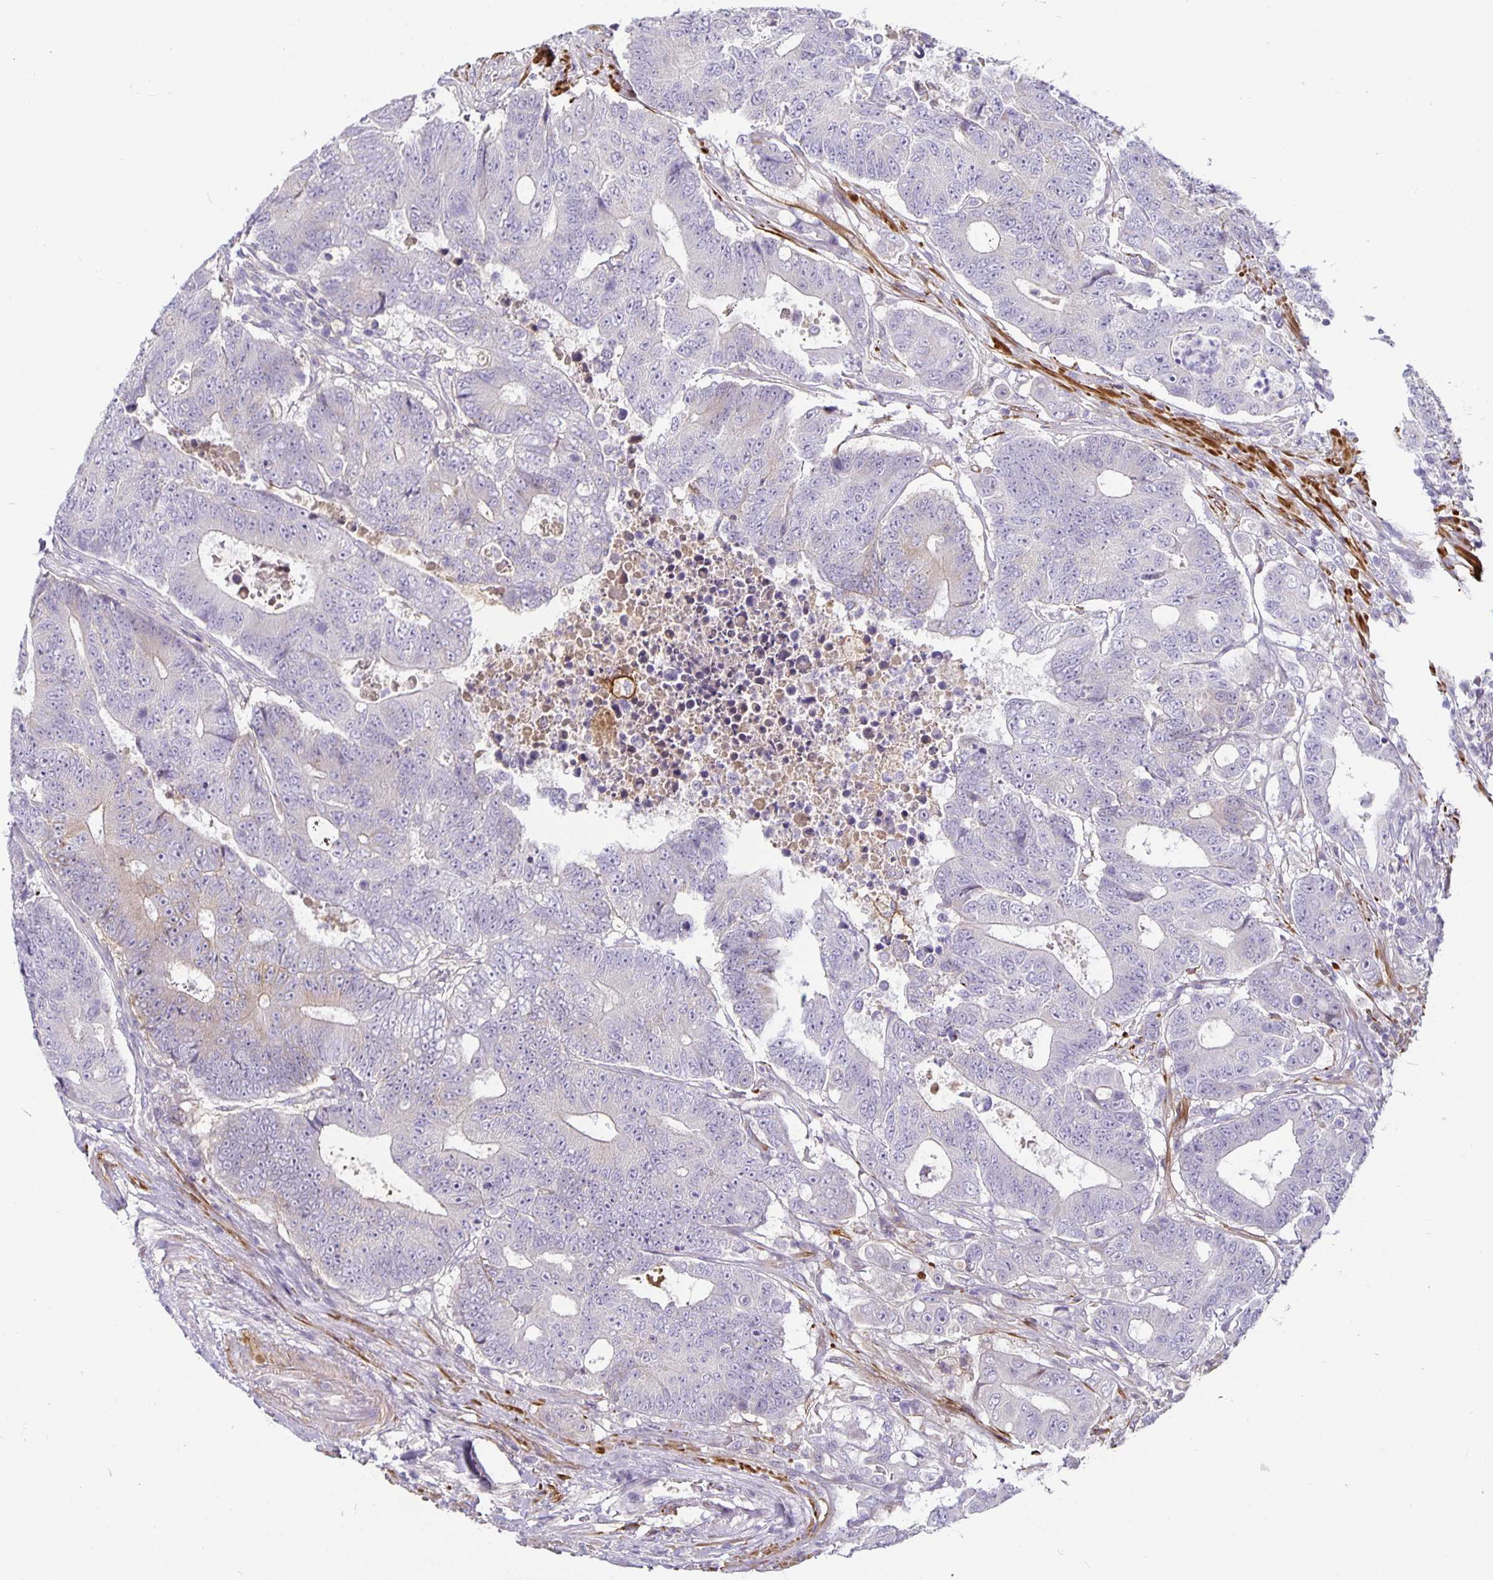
{"staining": {"intensity": "weak", "quantity": "<25%", "location": "cytoplasmic/membranous"}, "tissue": "colorectal cancer", "cell_type": "Tumor cells", "image_type": "cancer", "snomed": [{"axis": "morphology", "description": "Adenocarcinoma, NOS"}, {"axis": "topography", "description": "Colon"}], "caption": "This is a image of IHC staining of colorectal cancer (adenocarcinoma), which shows no expression in tumor cells.", "gene": "CA12", "patient": {"sex": "female", "age": 48}}